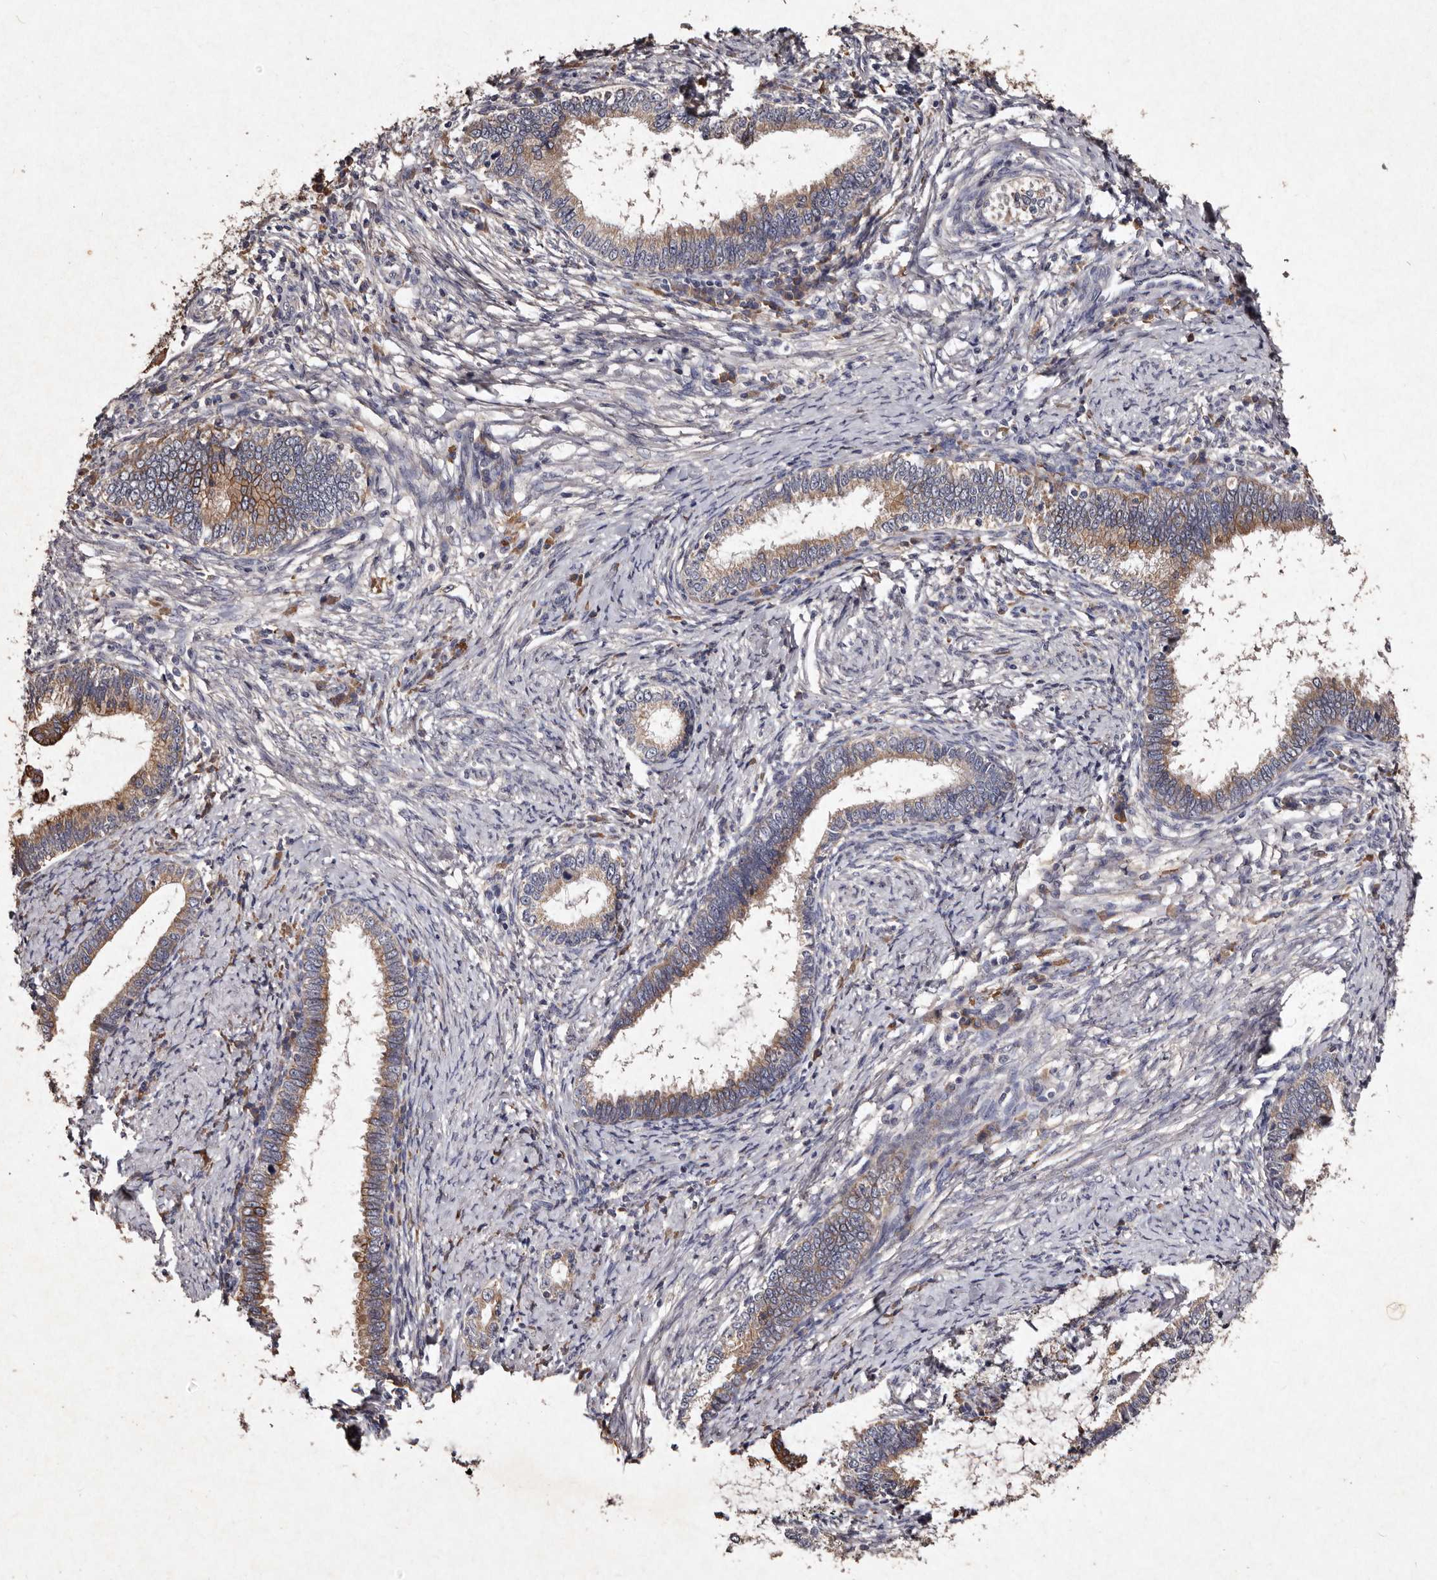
{"staining": {"intensity": "moderate", "quantity": ">75%", "location": "cytoplasmic/membranous"}, "tissue": "cervical cancer", "cell_type": "Tumor cells", "image_type": "cancer", "snomed": [{"axis": "morphology", "description": "Adenocarcinoma, NOS"}, {"axis": "topography", "description": "Cervix"}], "caption": "Adenocarcinoma (cervical) stained with a protein marker reveals moderate staining in tumor cells.", "gene": "TFB1M", "patient": {"sex": "female", "age": 36}}